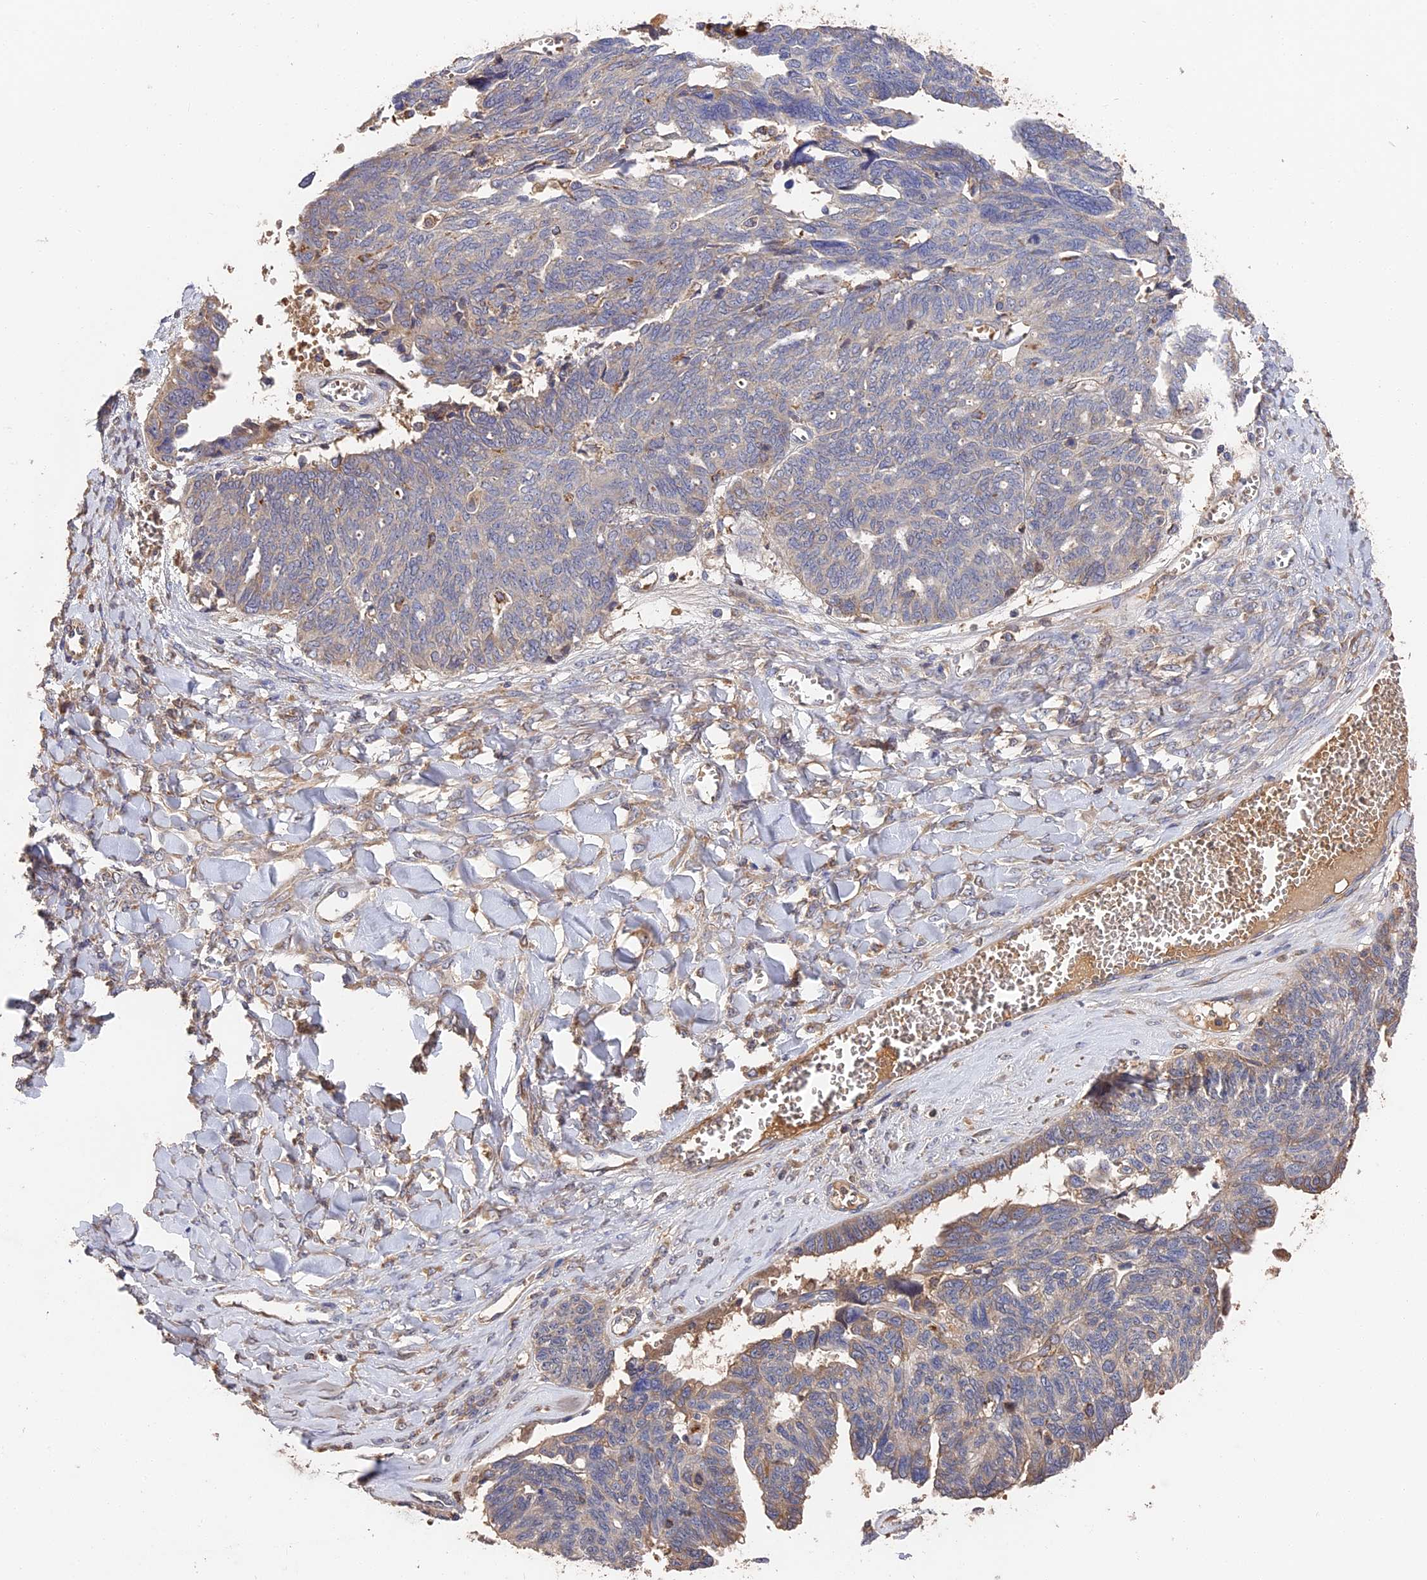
{"staining": {"intensity": "weak", "quantity": "<25%", "location": "cytoplasmic/membranous"}, "tissue": "ovarian cancer", "cell_type": "Tumor cells", "image_type": "cancer", "snomed": [{"axis": "morphology", "description": "Cystadenocarcinoma, serous, NOS"}, {"axis": "topography", "description": "Ovary"}], "caption": "A photomicrograph of serous cystadenocarcinoma (ovarian) stained for a protein displays no brown staining in tumor cells. (DAB IHC with hematoxylin counter stain).", "gene": "DHRS11", "patient": {"sex": "female", "age": 79}}